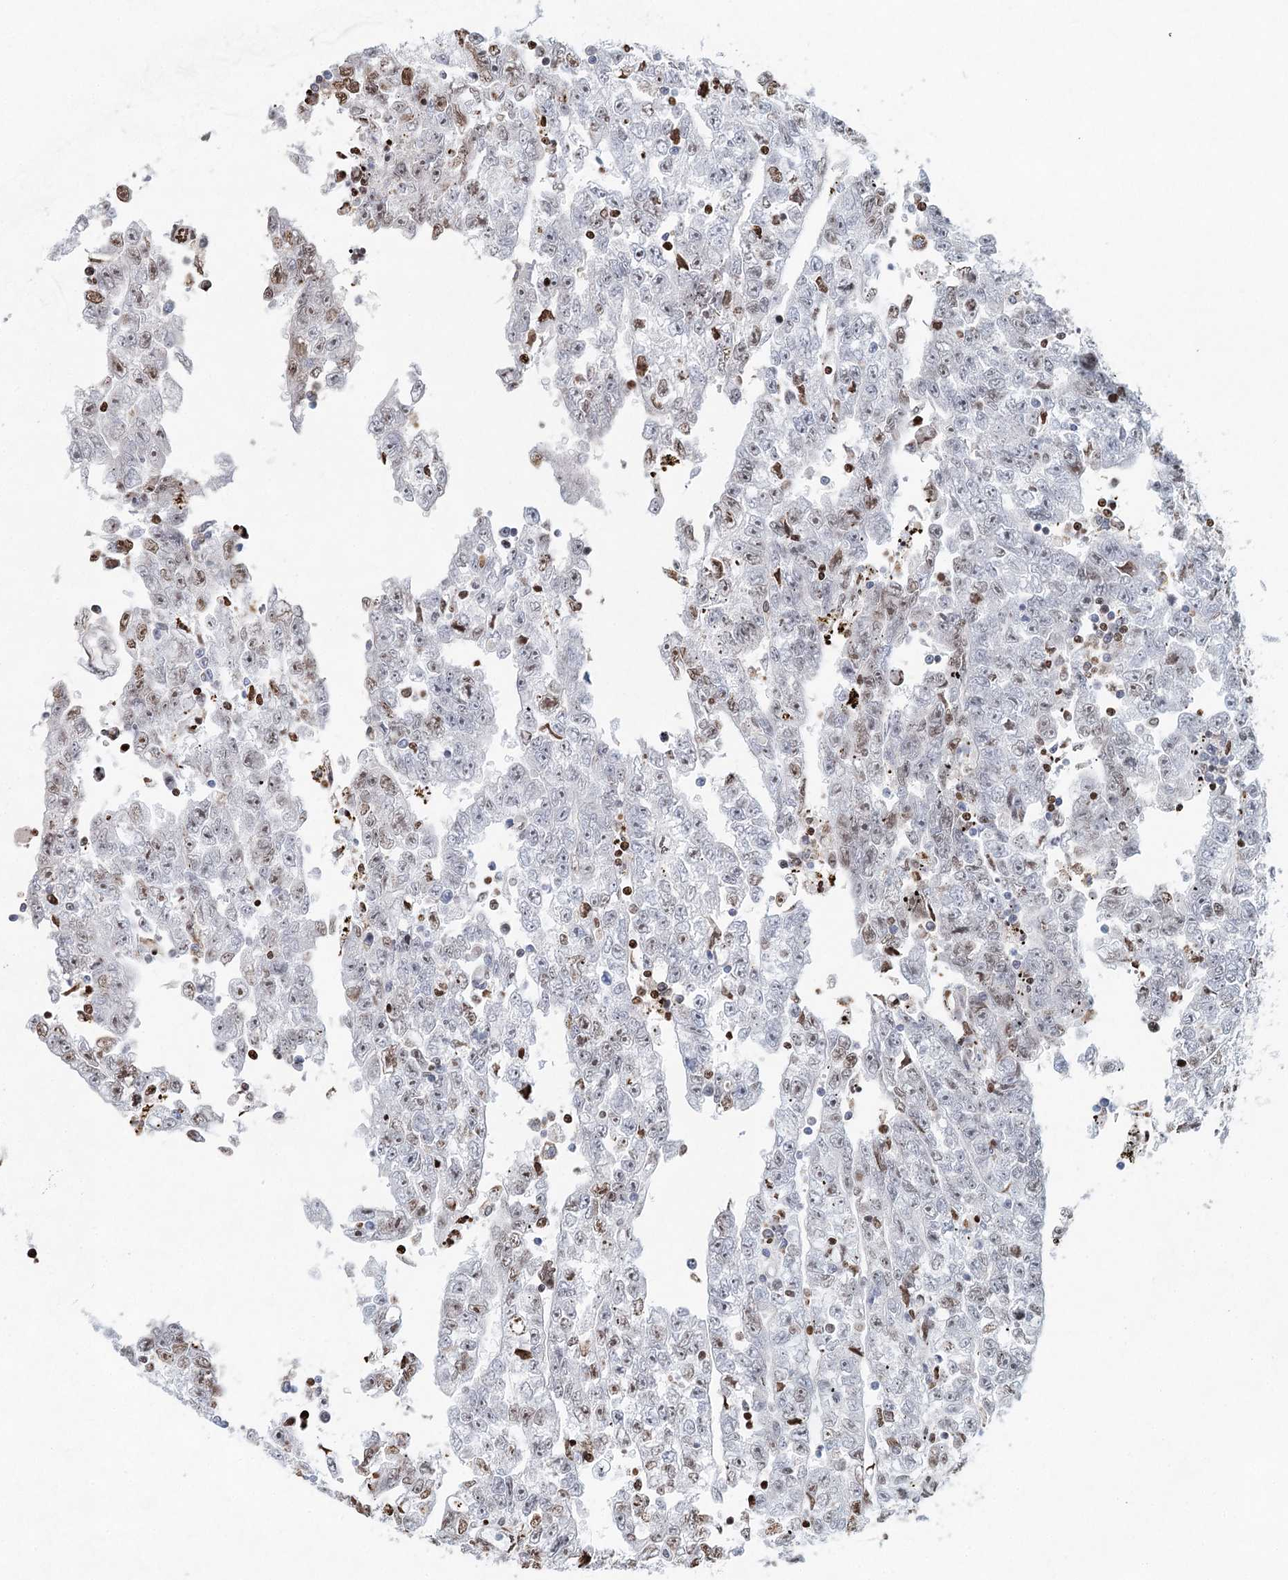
{"staining": {"intensity": "moderate", "quantity": "<25%", "location": "nuclear"}, "tissue": "testis cancer", "cell_type": "Tumor cells", "image_type": "cancer", "snomed": [{"axis": "morphology", "description": "Carcinoma, Embryonal, NOS"}, {"axis": "topography", "description": "Testis"}], "caption": "DAB immunohistochemical staining of embryonal carcinoma (testis) displays moderate nuclear protein expression in about <25% of tumor cells.", "gene": "XPO6", "patient": {"sex": "male", "age": 25}}